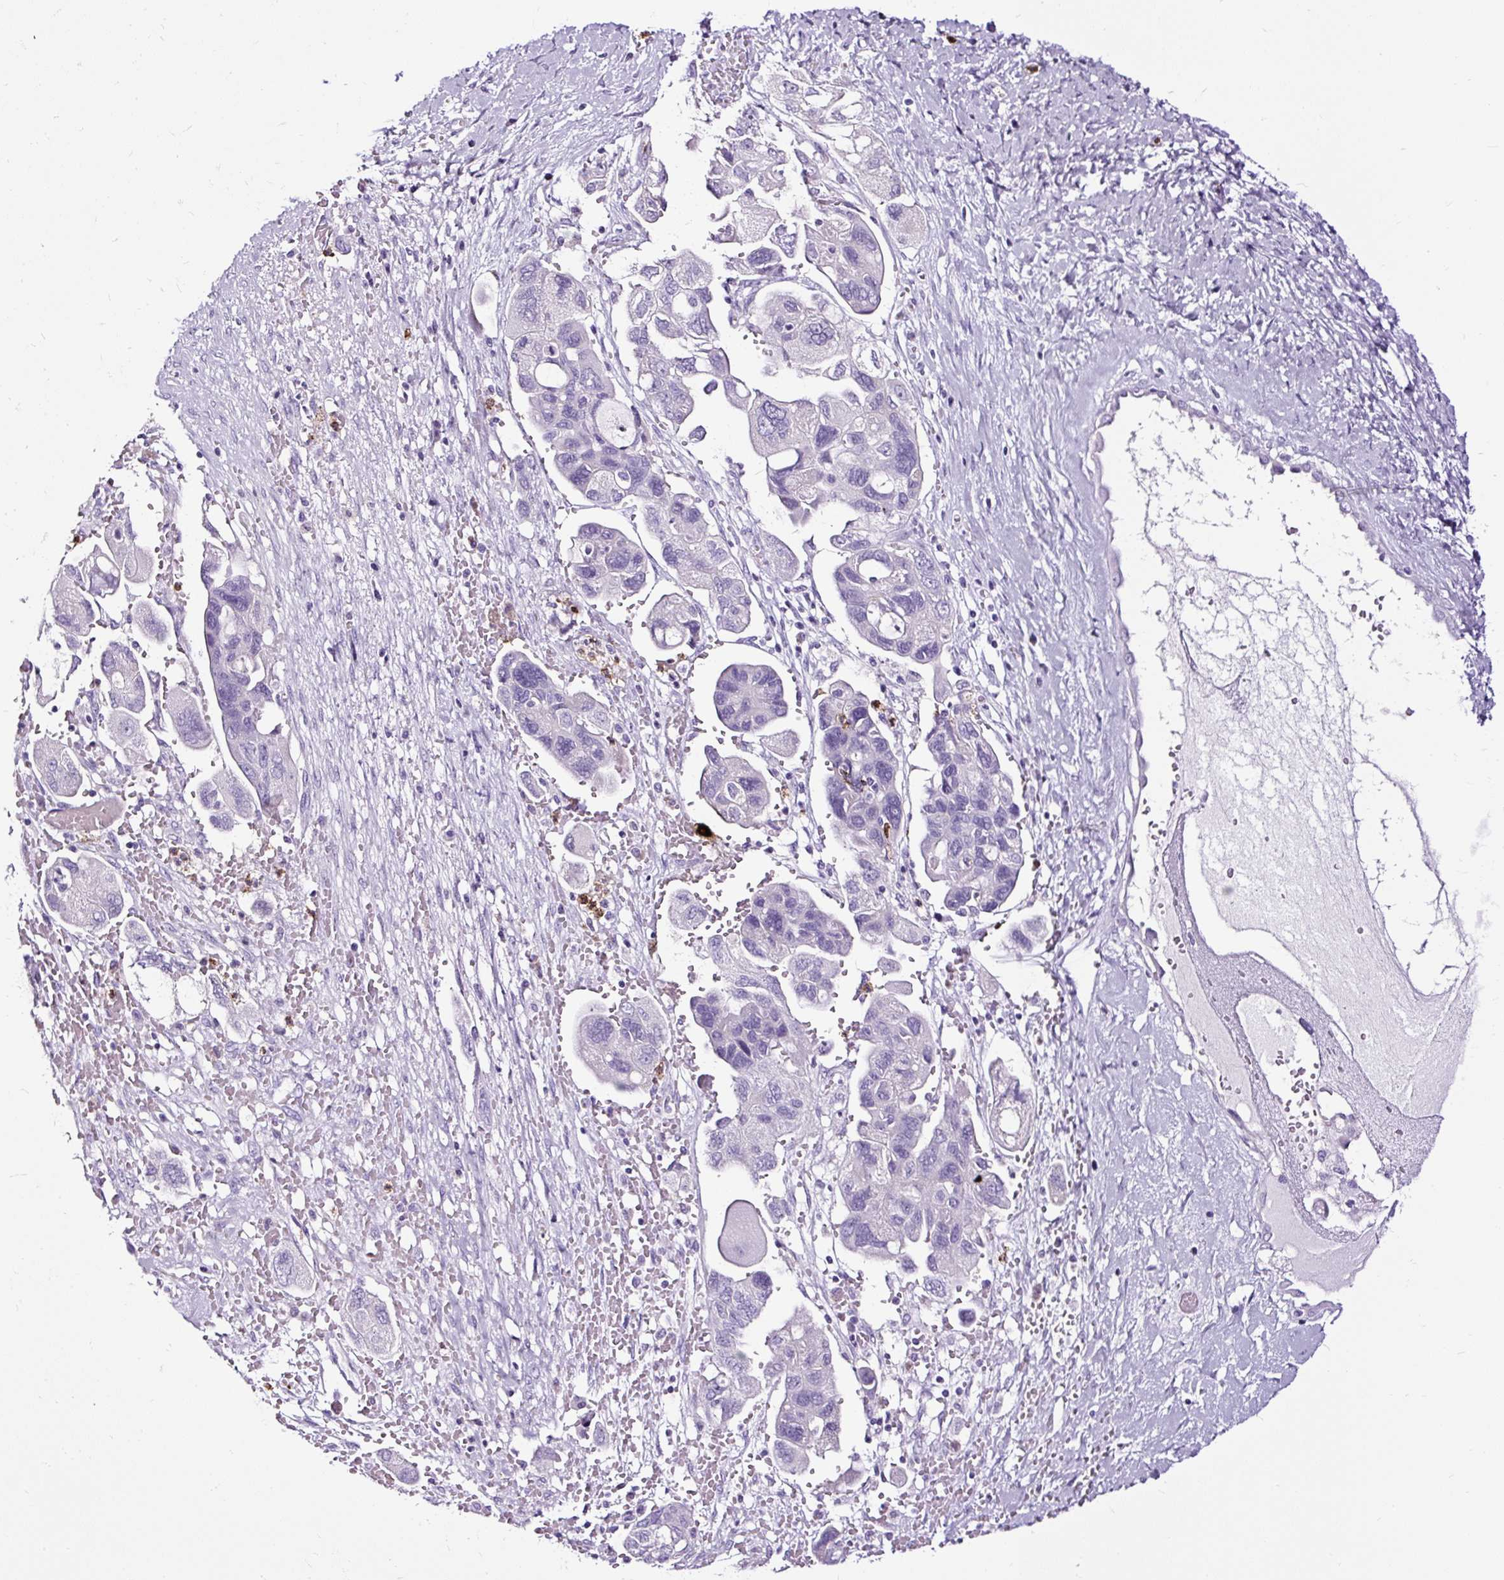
{"staining": {"intensity": "negative", "quantity": "none", "location": "none"}, "tissue": "ovarian cancer", "cell_type": "Tumor cells", "image_type": "cancer", "snomed": [{"axis": "morphology", "description": "Carcinoma, NOS"}, {"axis": "morphology", "description": "Cystadenocarcinoma, serous, NOS"}, {"axis": "topography", "description": "Ovary"}], "caption": "There is no significant expression in tumor cells of ovarian cancer (serous cystadenocarcinoma).", "gene": "SLC7A8", "patient": {"sex": "female", "age": 69}}